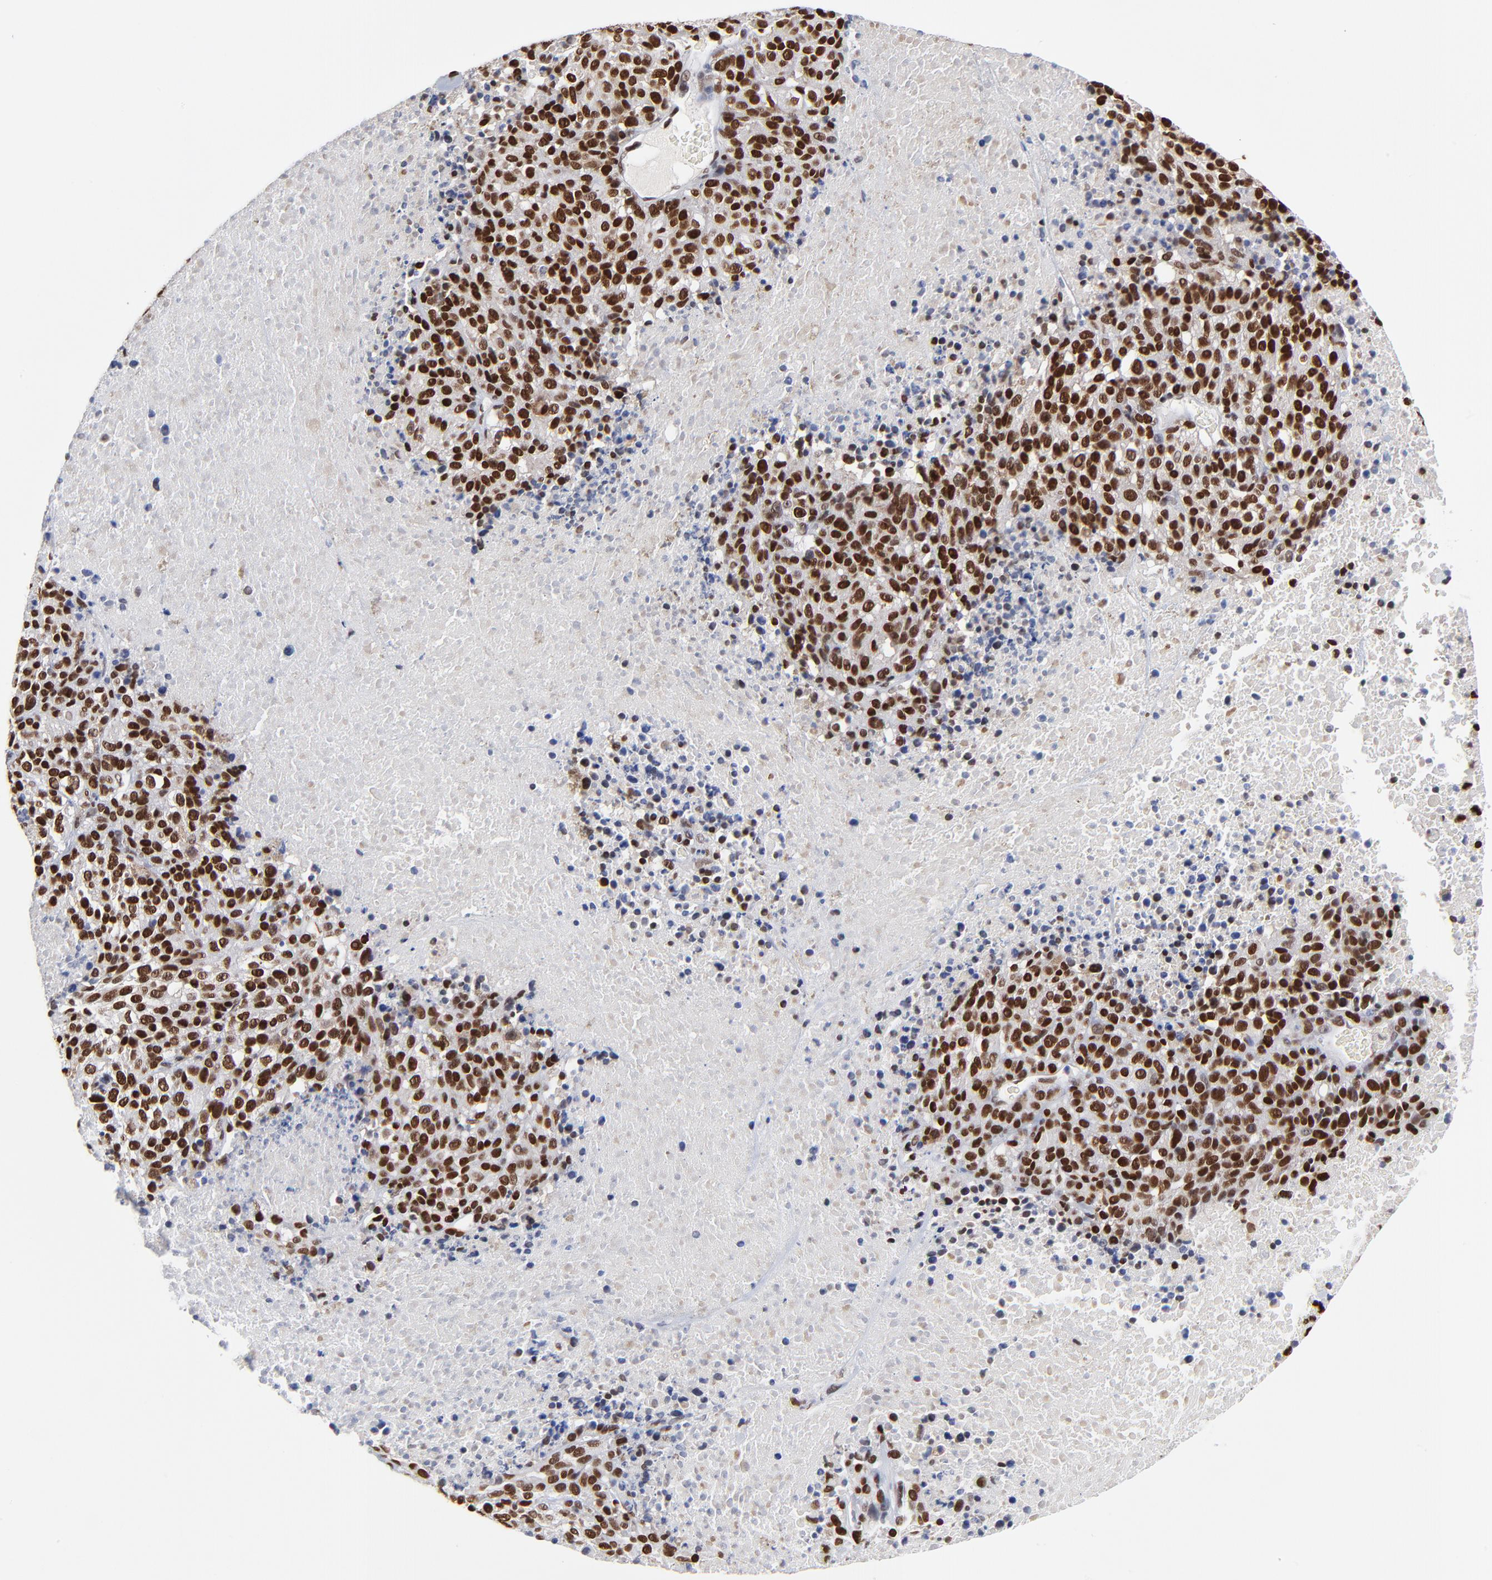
{"staining": {"intensity": "strong", "quantity": ">75%", "location": "nuclear"}, "tissue": "melanoma", "cell_type": "Tumor cells", "image_type": "cancer", "snomed": [{"axis": "morphology", "description": "Malignant melanoma, Metastatic site"}, {"axis": "topography", "description": "Cerebral cortex"}], "caption": "Brown immunohistochemical staining in melanoma demonstrates strong nuclear staining in approximately >75% of tumor cells. Using DAB (brown) and hematoxylin (blue) stains, captured at high magnification using brightfield microscopy.", "gene": "ZMYM3", "patient": {"sex": "female", "age": 52}}